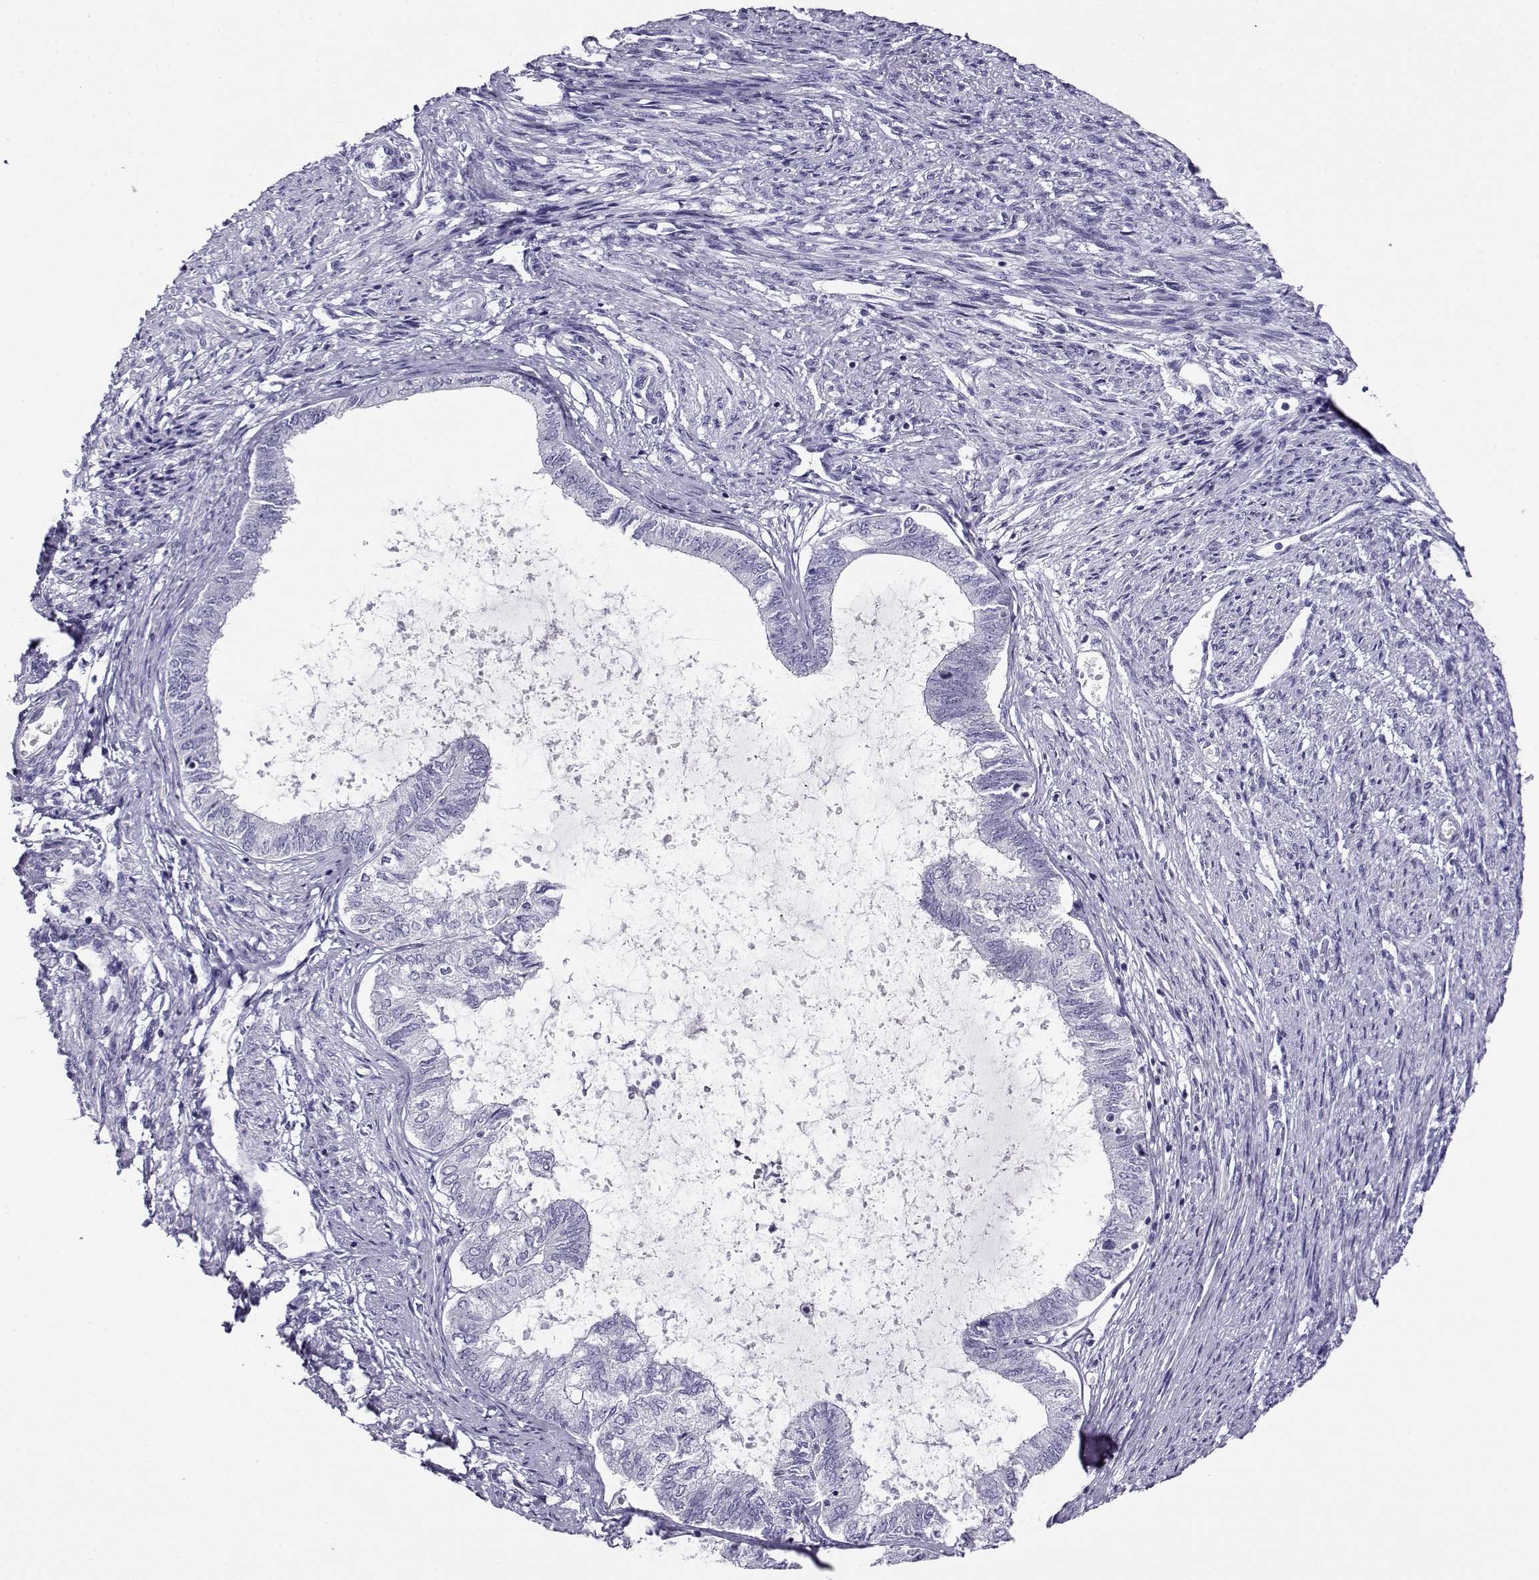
{"staining": {"intensity": "negative", "quantity": "none", "location": "none"}, "tissue": "endometrial cancer", "cell_type": "Tumor cells", "image_type": "cancer", "snomed": [{"axis": "morphology", "description": "Adenocarcinoma, NOS"}, {"axis": "topography", "description": "Endometrium"}], "caption": "Endometrial adenocarcinoma was stained to show a protein in brown. There is no significant staining in tumor cells.", "gene": "CABS1", "patient": {"sex": "female", "age": 86}}